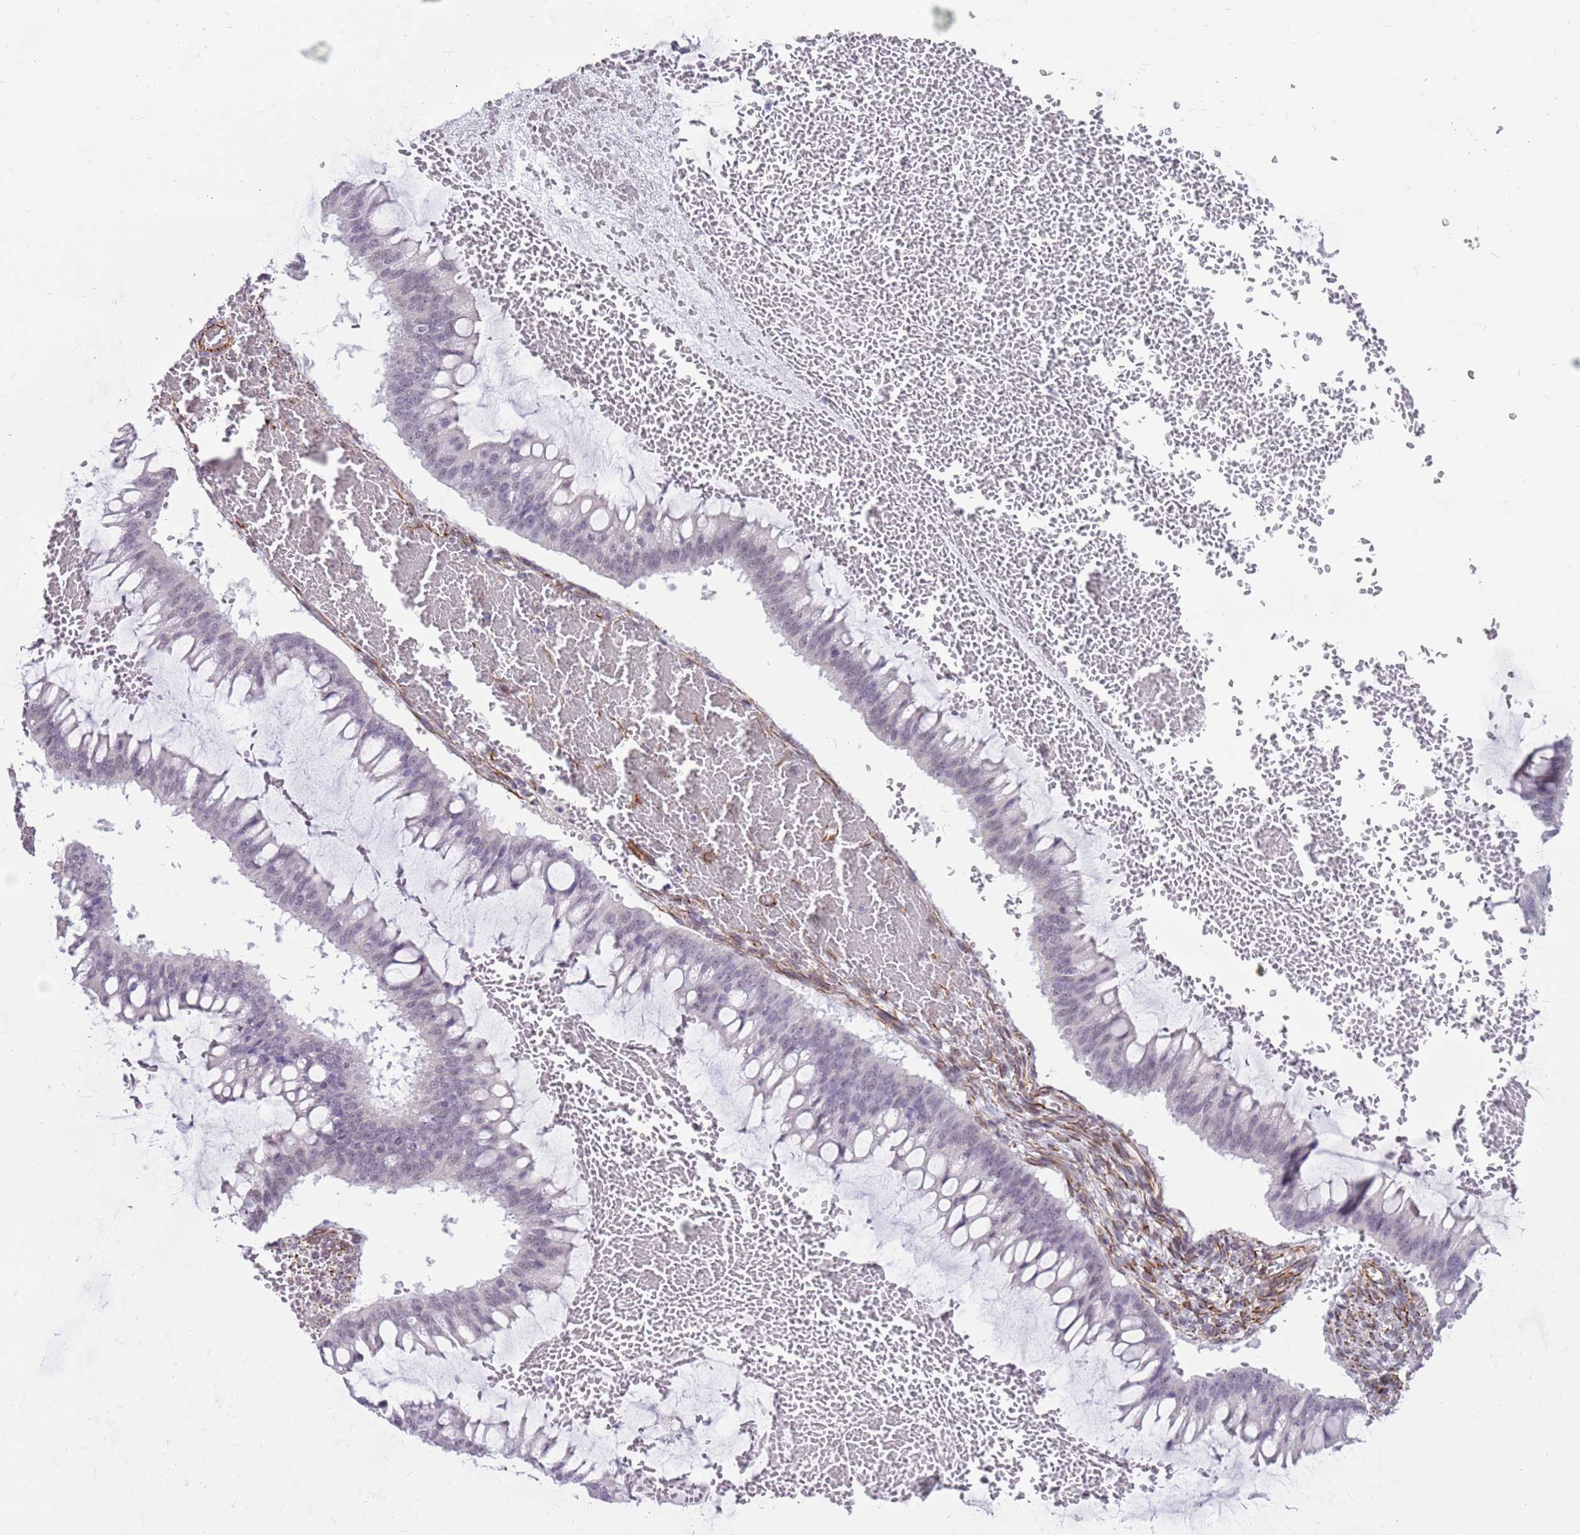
{"staining": {"intensity": "negative", "quantity": "none", "location": "none"}, "tissue": "ovarian cancer", "cell_type": "Tumor cells", "image_type": "cancer", "snomed": [{"axis": "morphology", "description": "Cystadenocarcinoma, mucinous, NOS"}, {"axis": "topography", "description": "Ovary"}], "caption": "The micrograph reveals no staining of tumor cells in ovarian cancer (mucinous cystadenocarcinoma).", "gene": "NBPF3", "patient": {"sex": "female", "age": 73}}